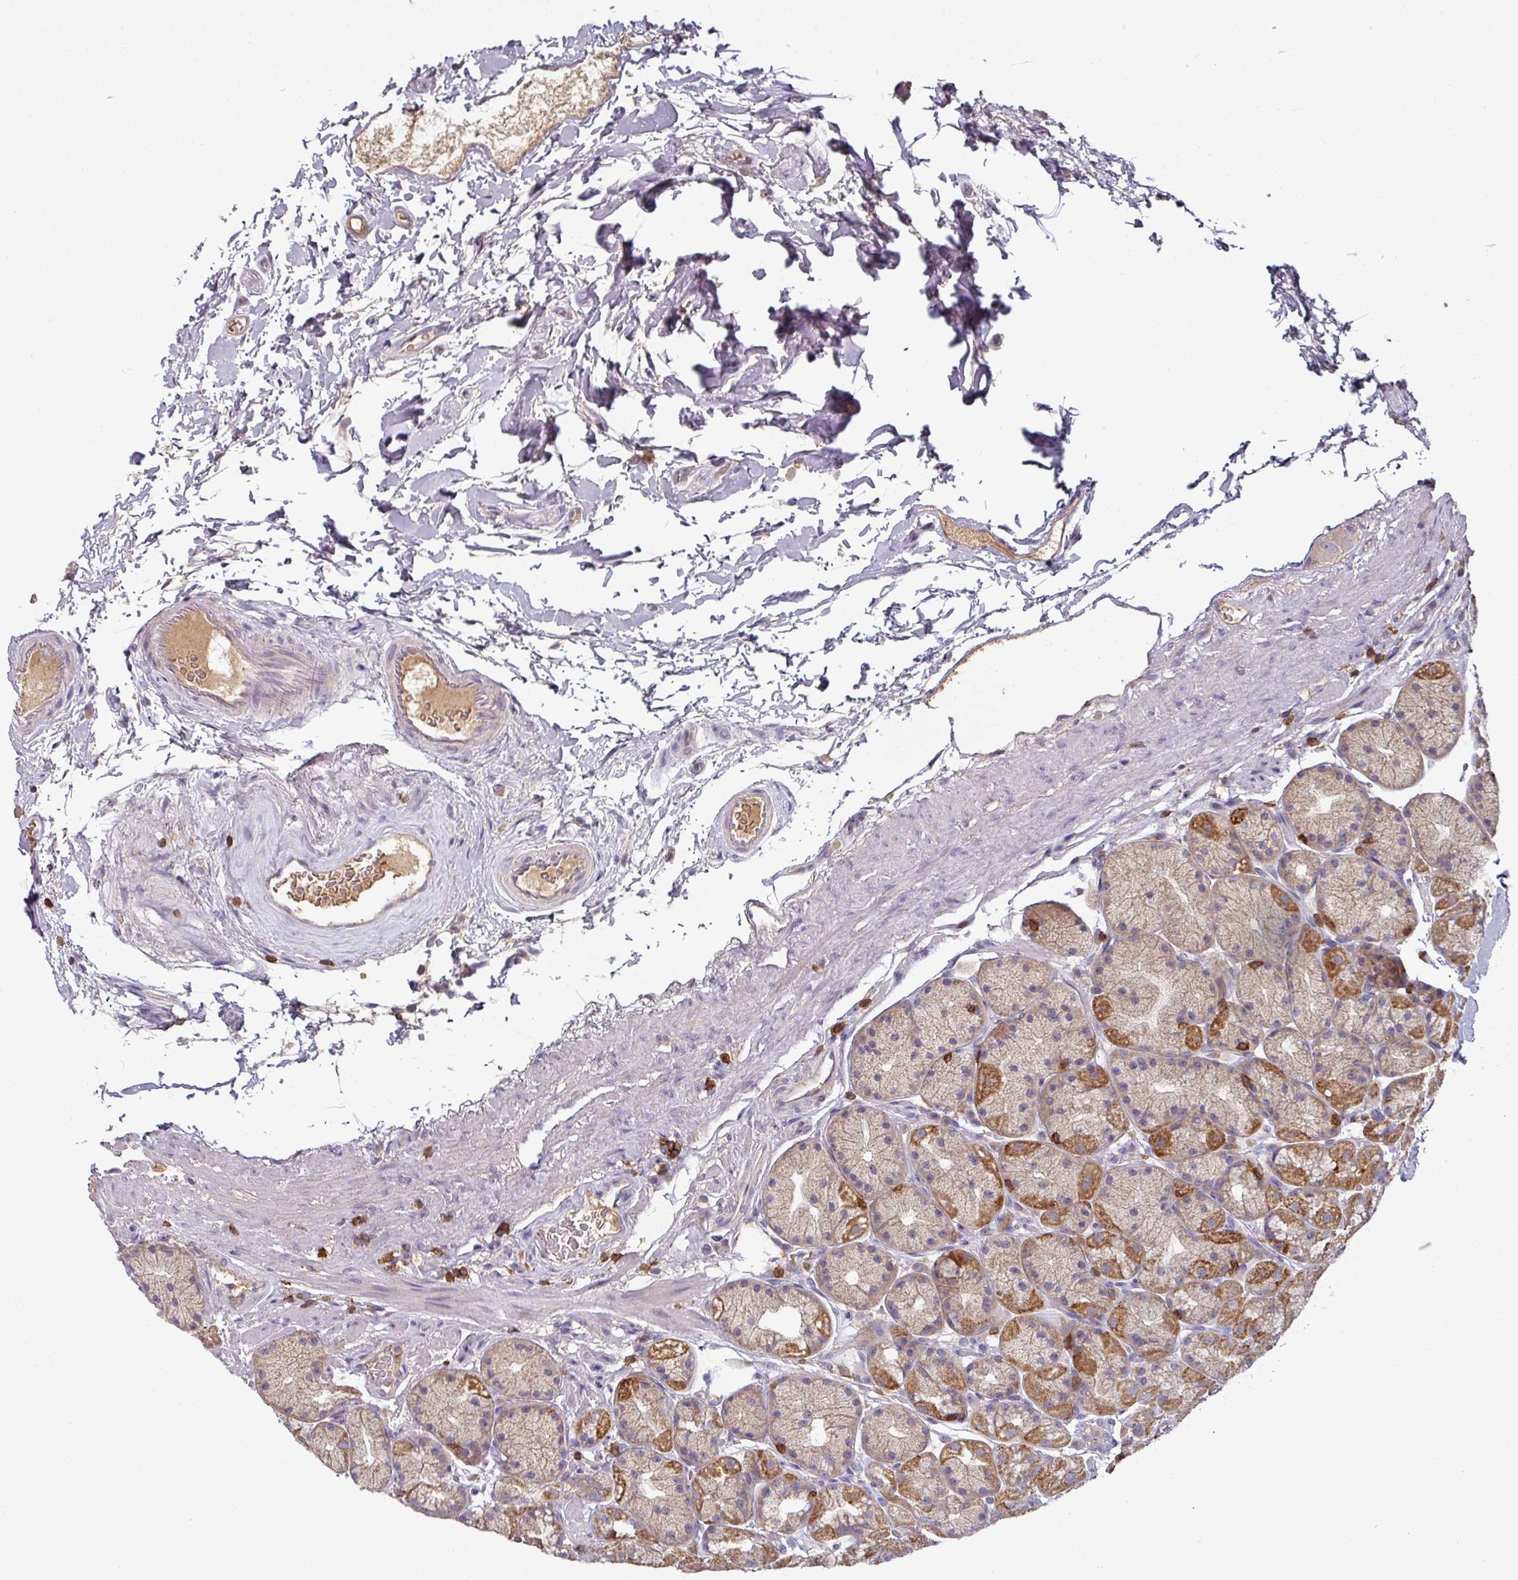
{"staining": {"intensity": "moderate", "quantity": "25%-75%", "location": "cytoplasmic/membranous"}, "tissue": "stomach", "cell_type": "Glandular cells", "image_type": "normal", "snomed": [{"axis": "morphology", "description": "Normal tissue, NOS"}, {"axis": "topography", "description": "Stomach, lower"}], "caption": "Protein expression analysis of normal stomach reveals moderate cytoplasmic/membranous staining in about 25%-75% of glandular cells.", "gene": "CD3G", "patient": {"sex": "male", "age": 67}}